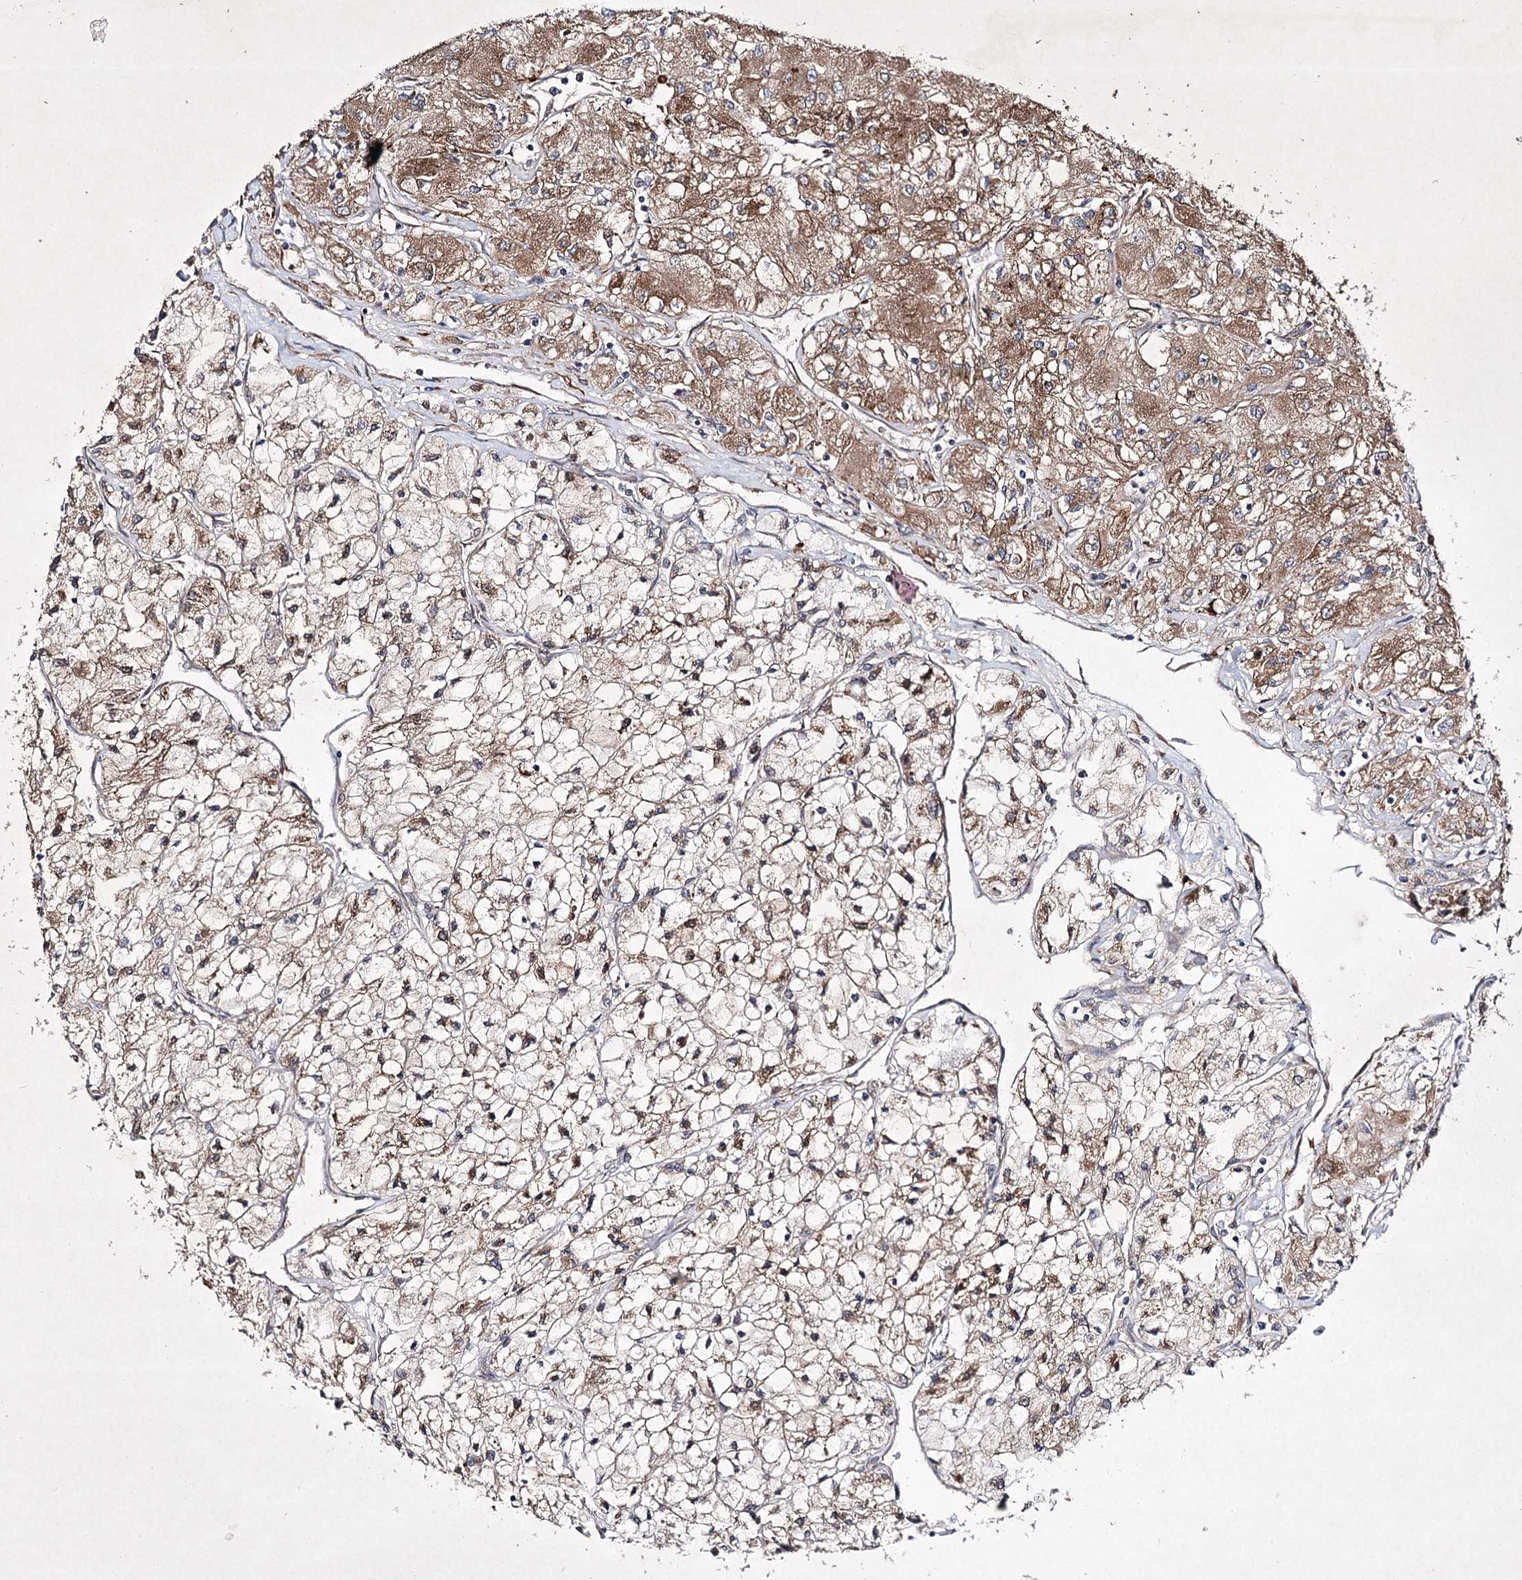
{"staining": {"intensity": "moderate", "quantity": ">75%", "location": "cytoplasmic/membranous"}, "tissue": "renal cancer", "cell_type": "Tumor cells", "image_type": "cancer", "snomed": [{"axis": "morphology", "description": "Adenocarcinoma, NOS"}, {"axis": "topography", "description": "Kidney"}], "caption": "Brown immunohistochemical staining in human renal cancer reveals moderate cytoplasmic/membranous positivity in approximately >75% of tumor cells.", "gene": "ALG9", "patient": {"sex": "male", "age": 80}}